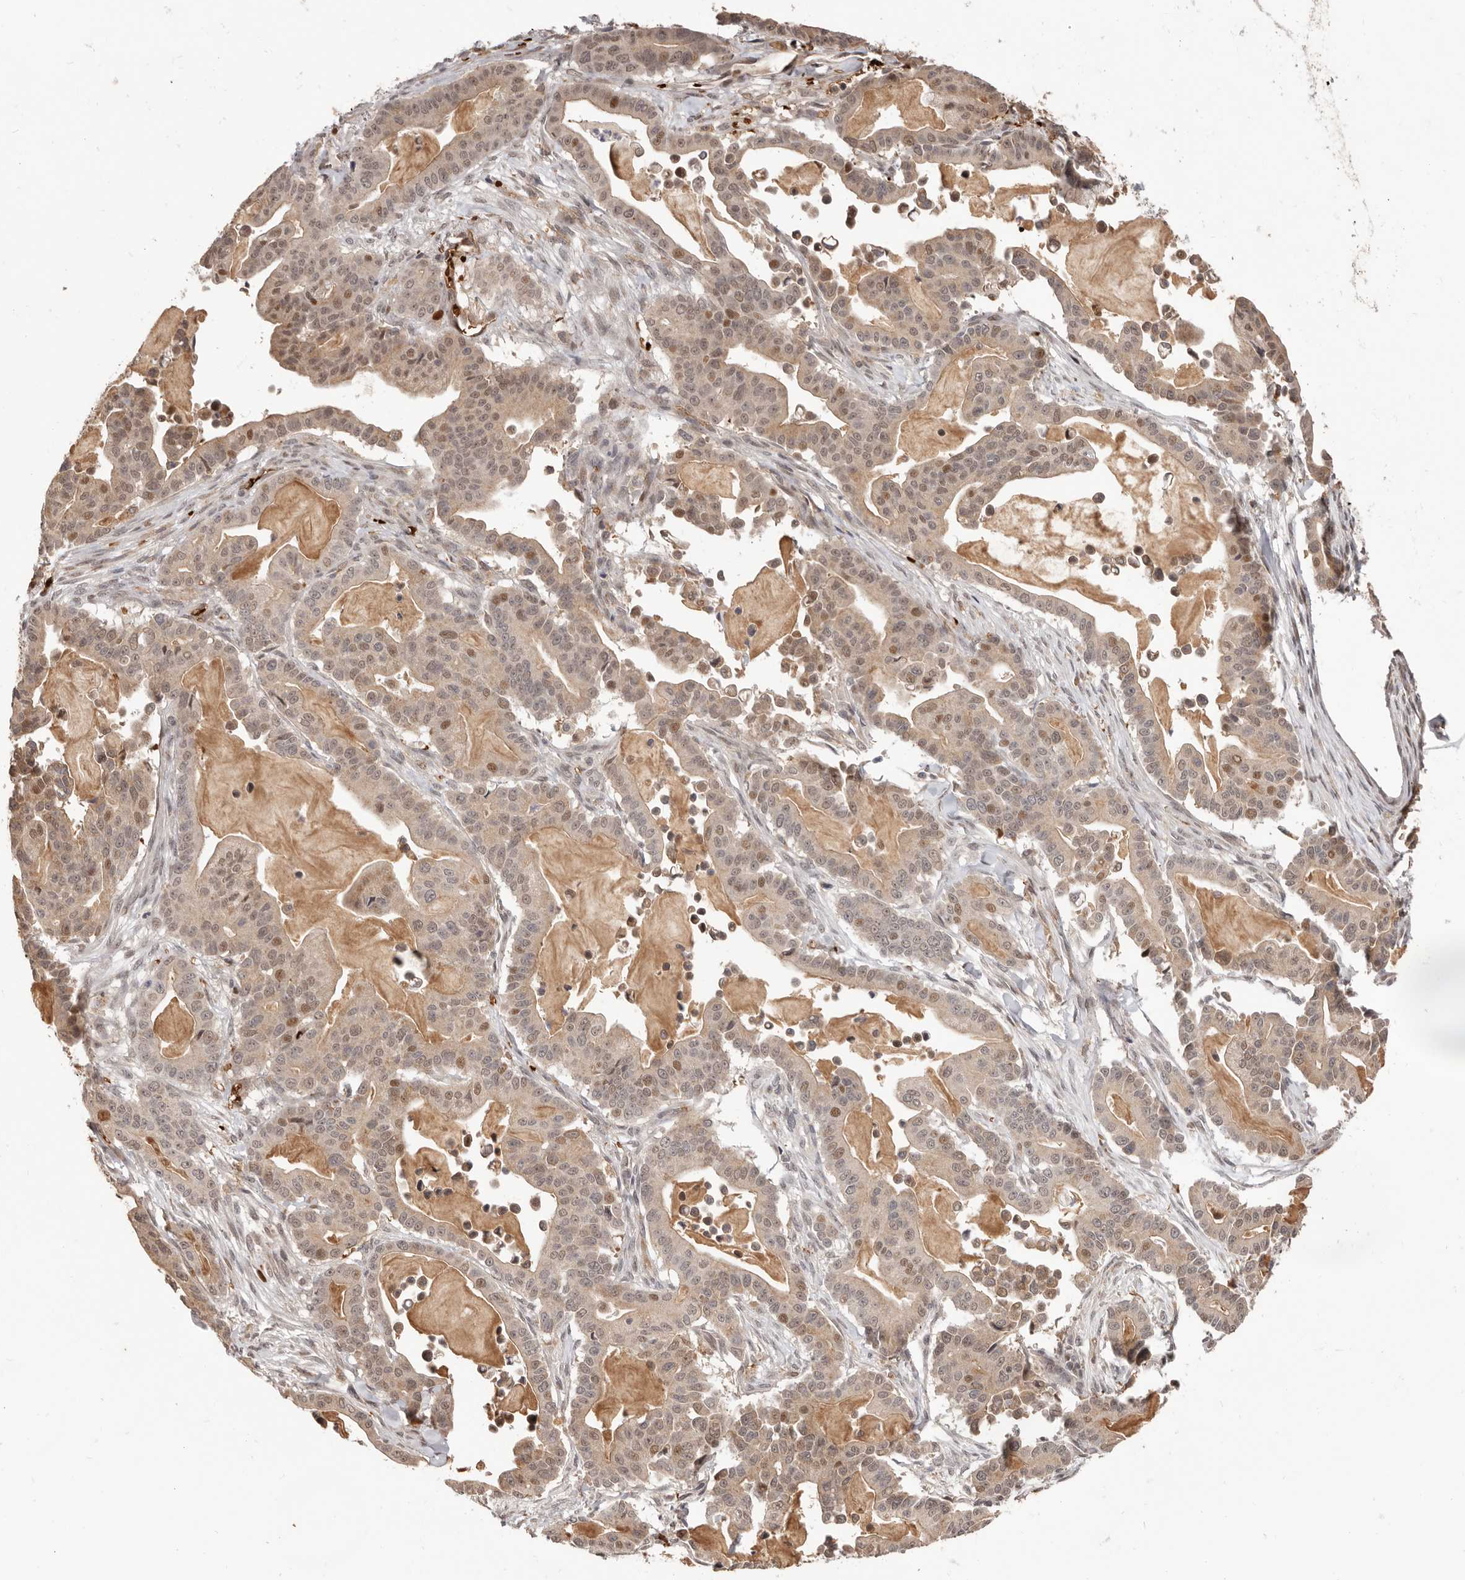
{"staining": {"intensity": "moderate", "quantity": "25%-75%", "location": "nuclear"}, "tissue": "pancreatic cancer", "cell_type": "Tumor cells", "image_type": "cancer", "snomed": [{"axis": "morphology", "description": "Adenocarcinoma, NOS"}, {"axis": "topography", "description": "Pancreas"}], "caption": "DAB immunohistochemical staining of human adenocarcinoma (pancreatic) demonstrates moderate nuclear protein positivity in approximately 25%-75% of tumor cells. The protein is shown in brown color, while the nuclei are stained blue.", "gene": "NCOA3", "patient": {"sex": "male", "age": 63}}